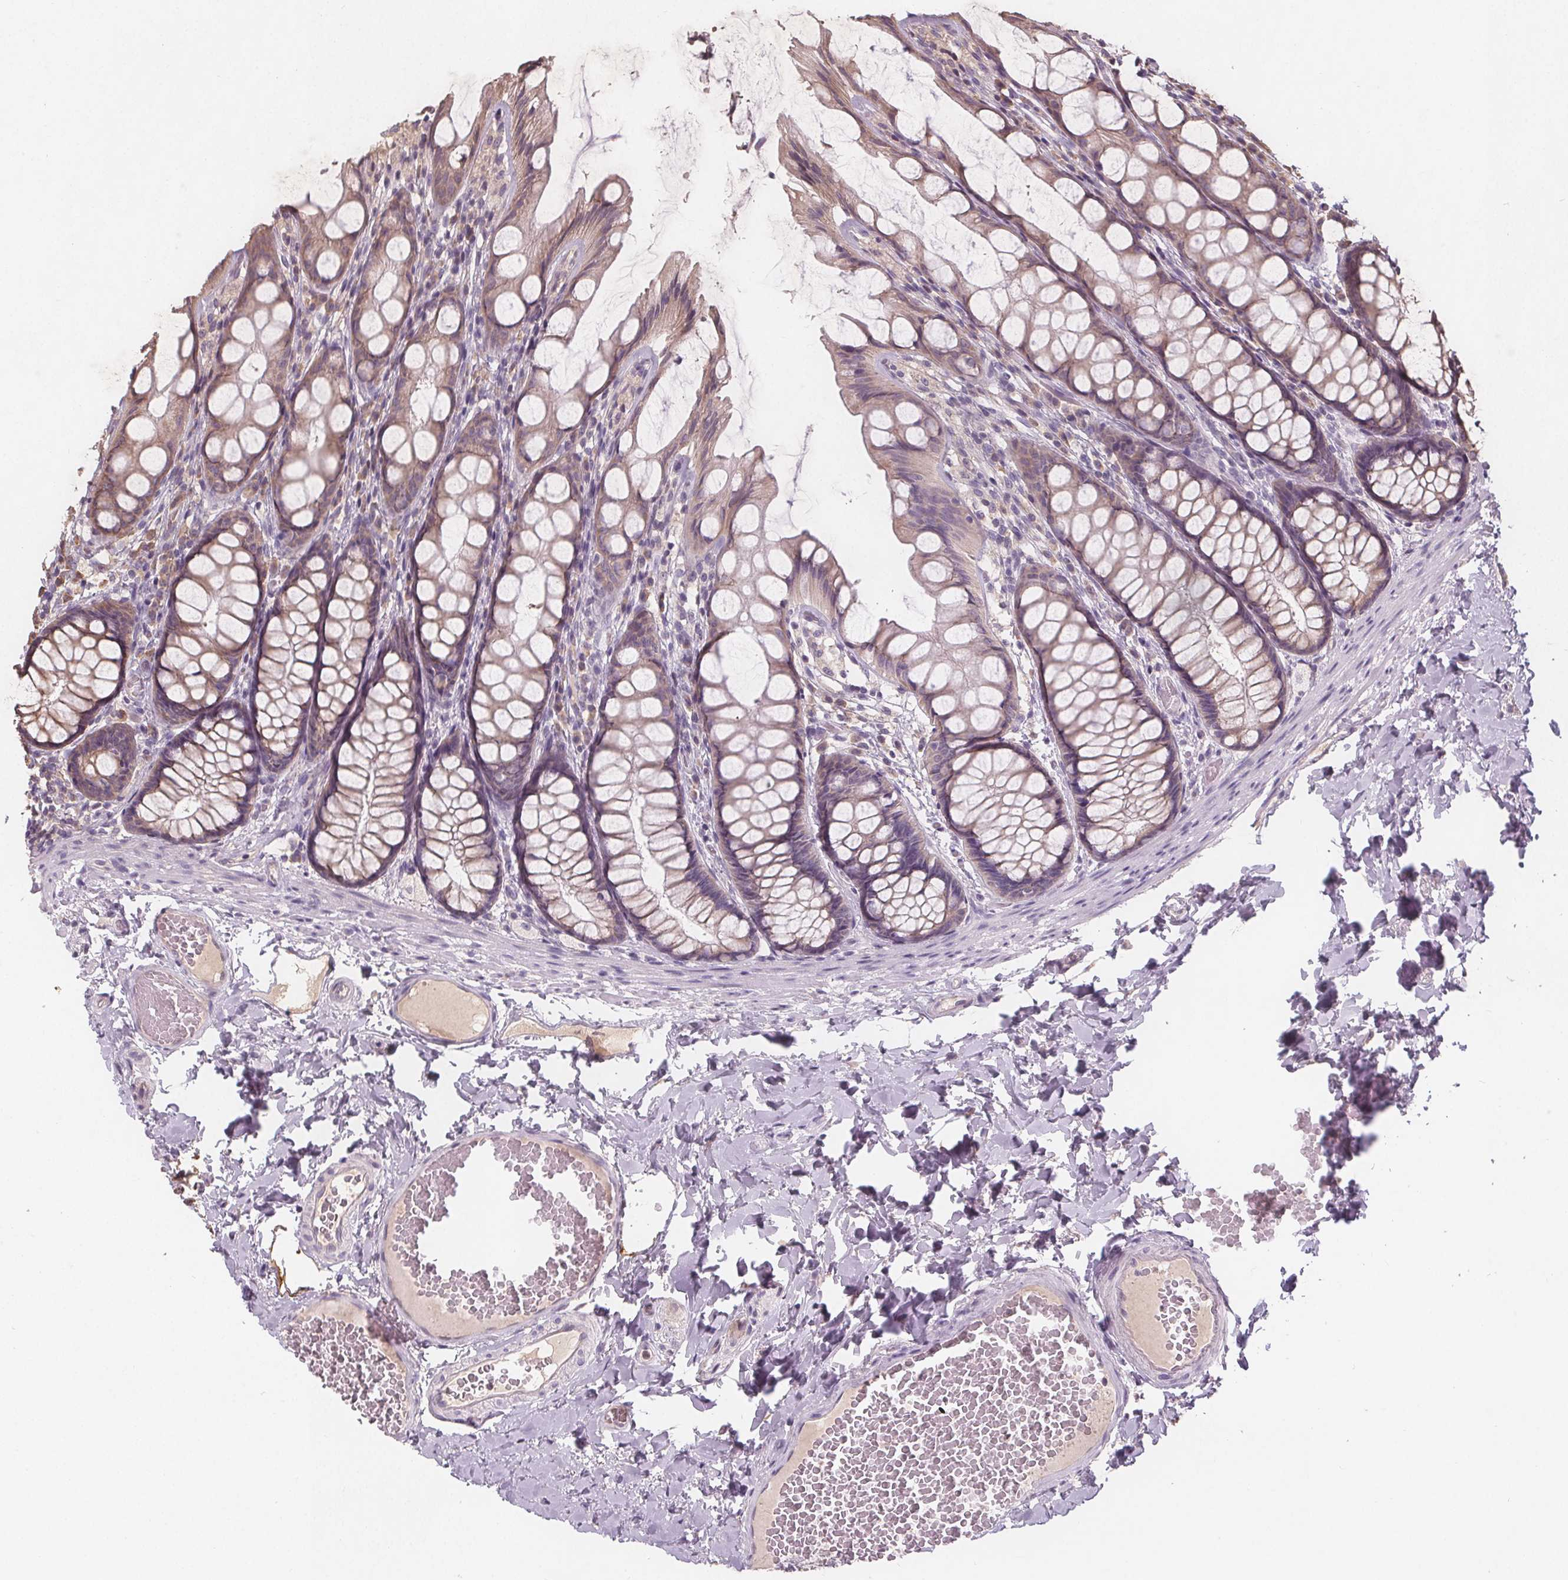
{"staining": {"intensity": "negative", "quantity": "none", "location": "none"}, "tissue": "colon", "cell_type": "Endothelial cells", "image_type": "normal", "snomed": [{"axis": "morphology", "description": "Normal tissue, NOS"}, {"axis": "topography", "description": "Colon"}], "caption": "The histopathology image exhibits no staining of endothelial cells in unremarkable colon.", "gene": "TMEM80", "patient": {"sex": "male", "age": 47}}